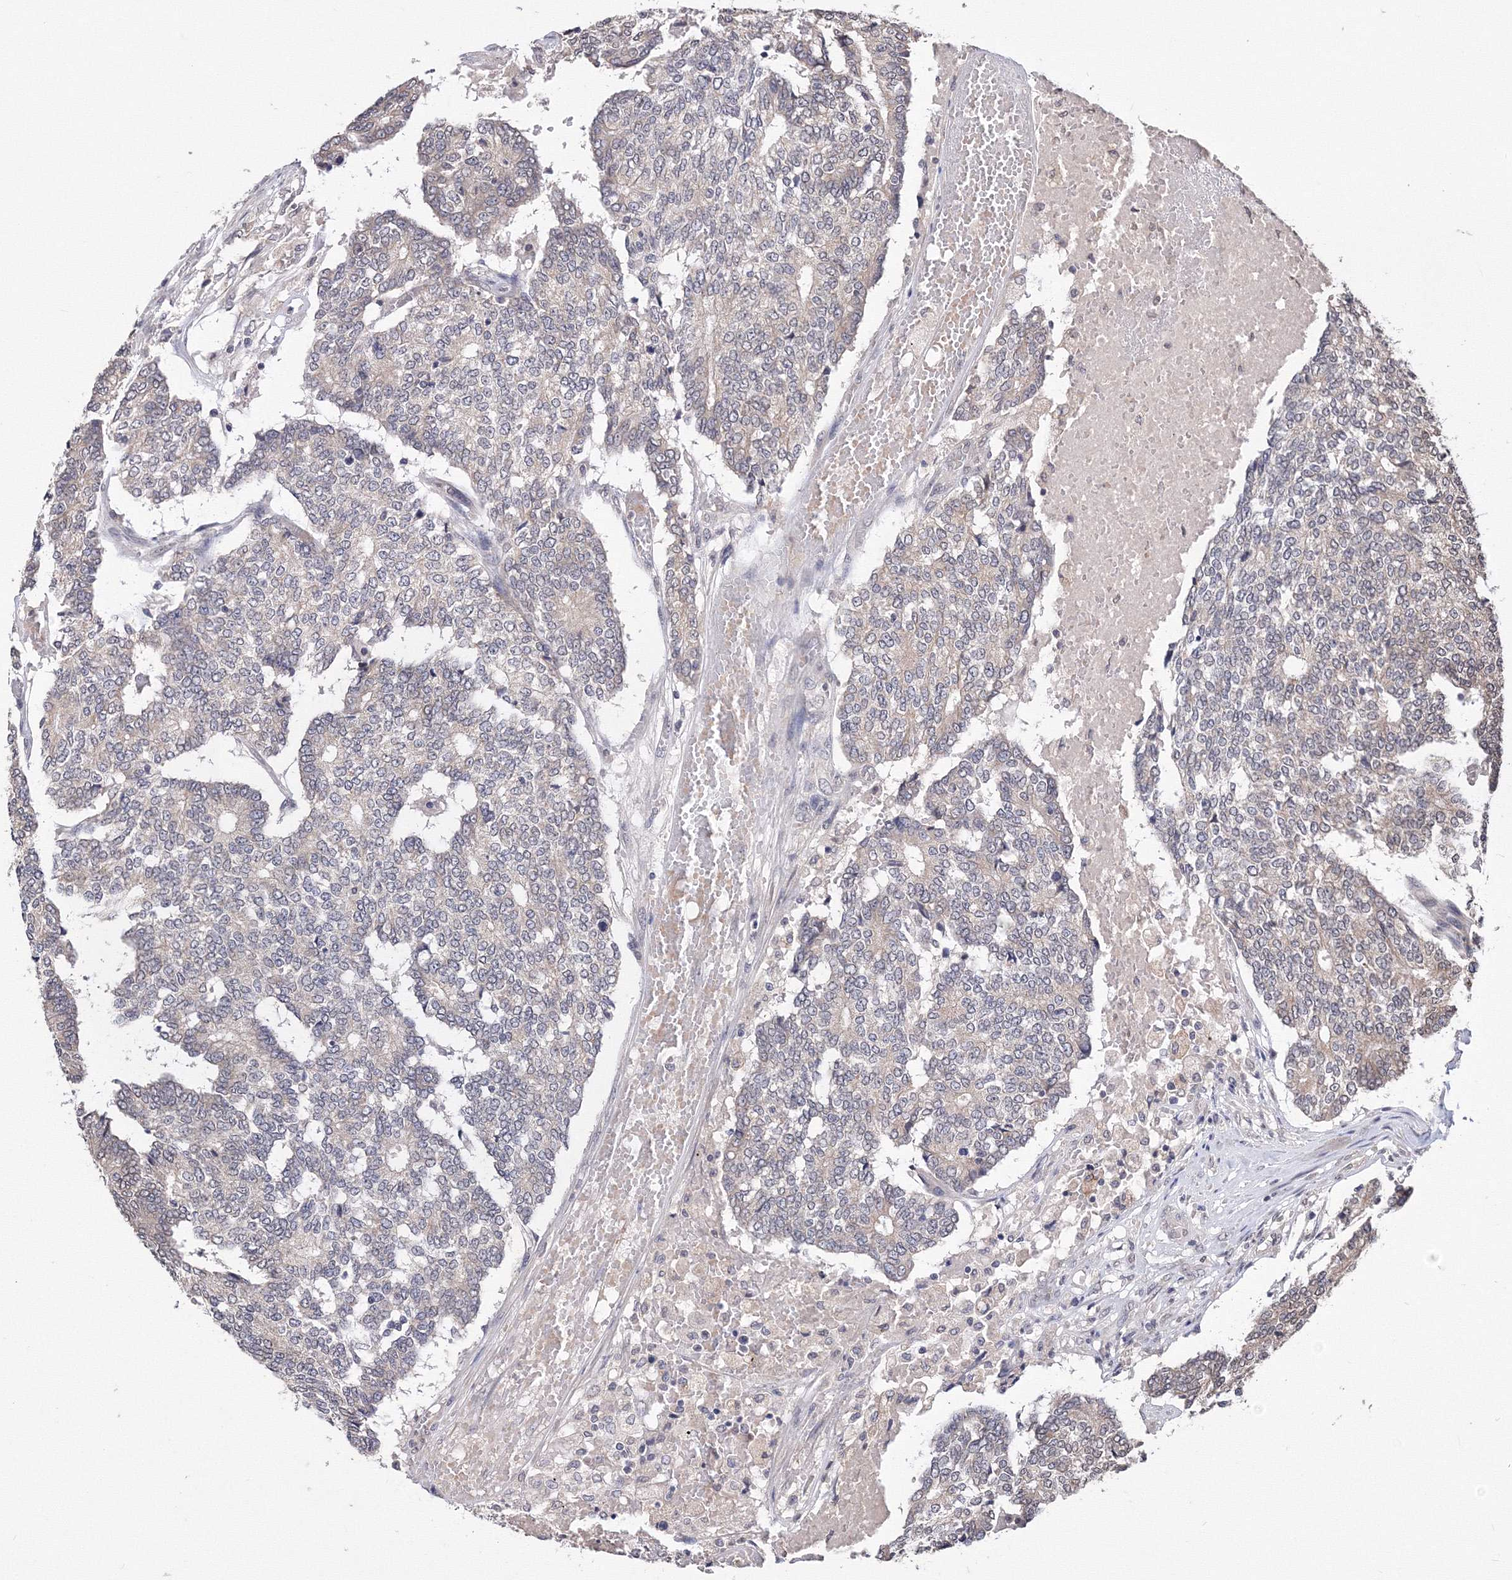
{"staining": {"intensity": "weak", "quantity": "<25%", "location": "cytoplasmic/membranous,nuclear"}, "tissue": "prostate cancer", "cell_type": "Tumor cells", "image_type": "cancer", "snomed": [{"axis": "morphology", "description": "Normal tissue, NOS"}, {"axis": "morphology", "description": "Adenocarcinoma, High grade"}, {"axis": "topography", "description": "Prostate"}, {"axis": "topography", "description": "Seminal veicle"}], "caption": "An immunohistochemistry micrograph of prostate adenocarcinoma (high-grade) is shown. There is no staining in tumor cells of prostate adenocarcinoma (high-grade). (DAB IHC, high magnification).", "gene": "GPN1", "patient": {"sex": "male", "age": 55}}